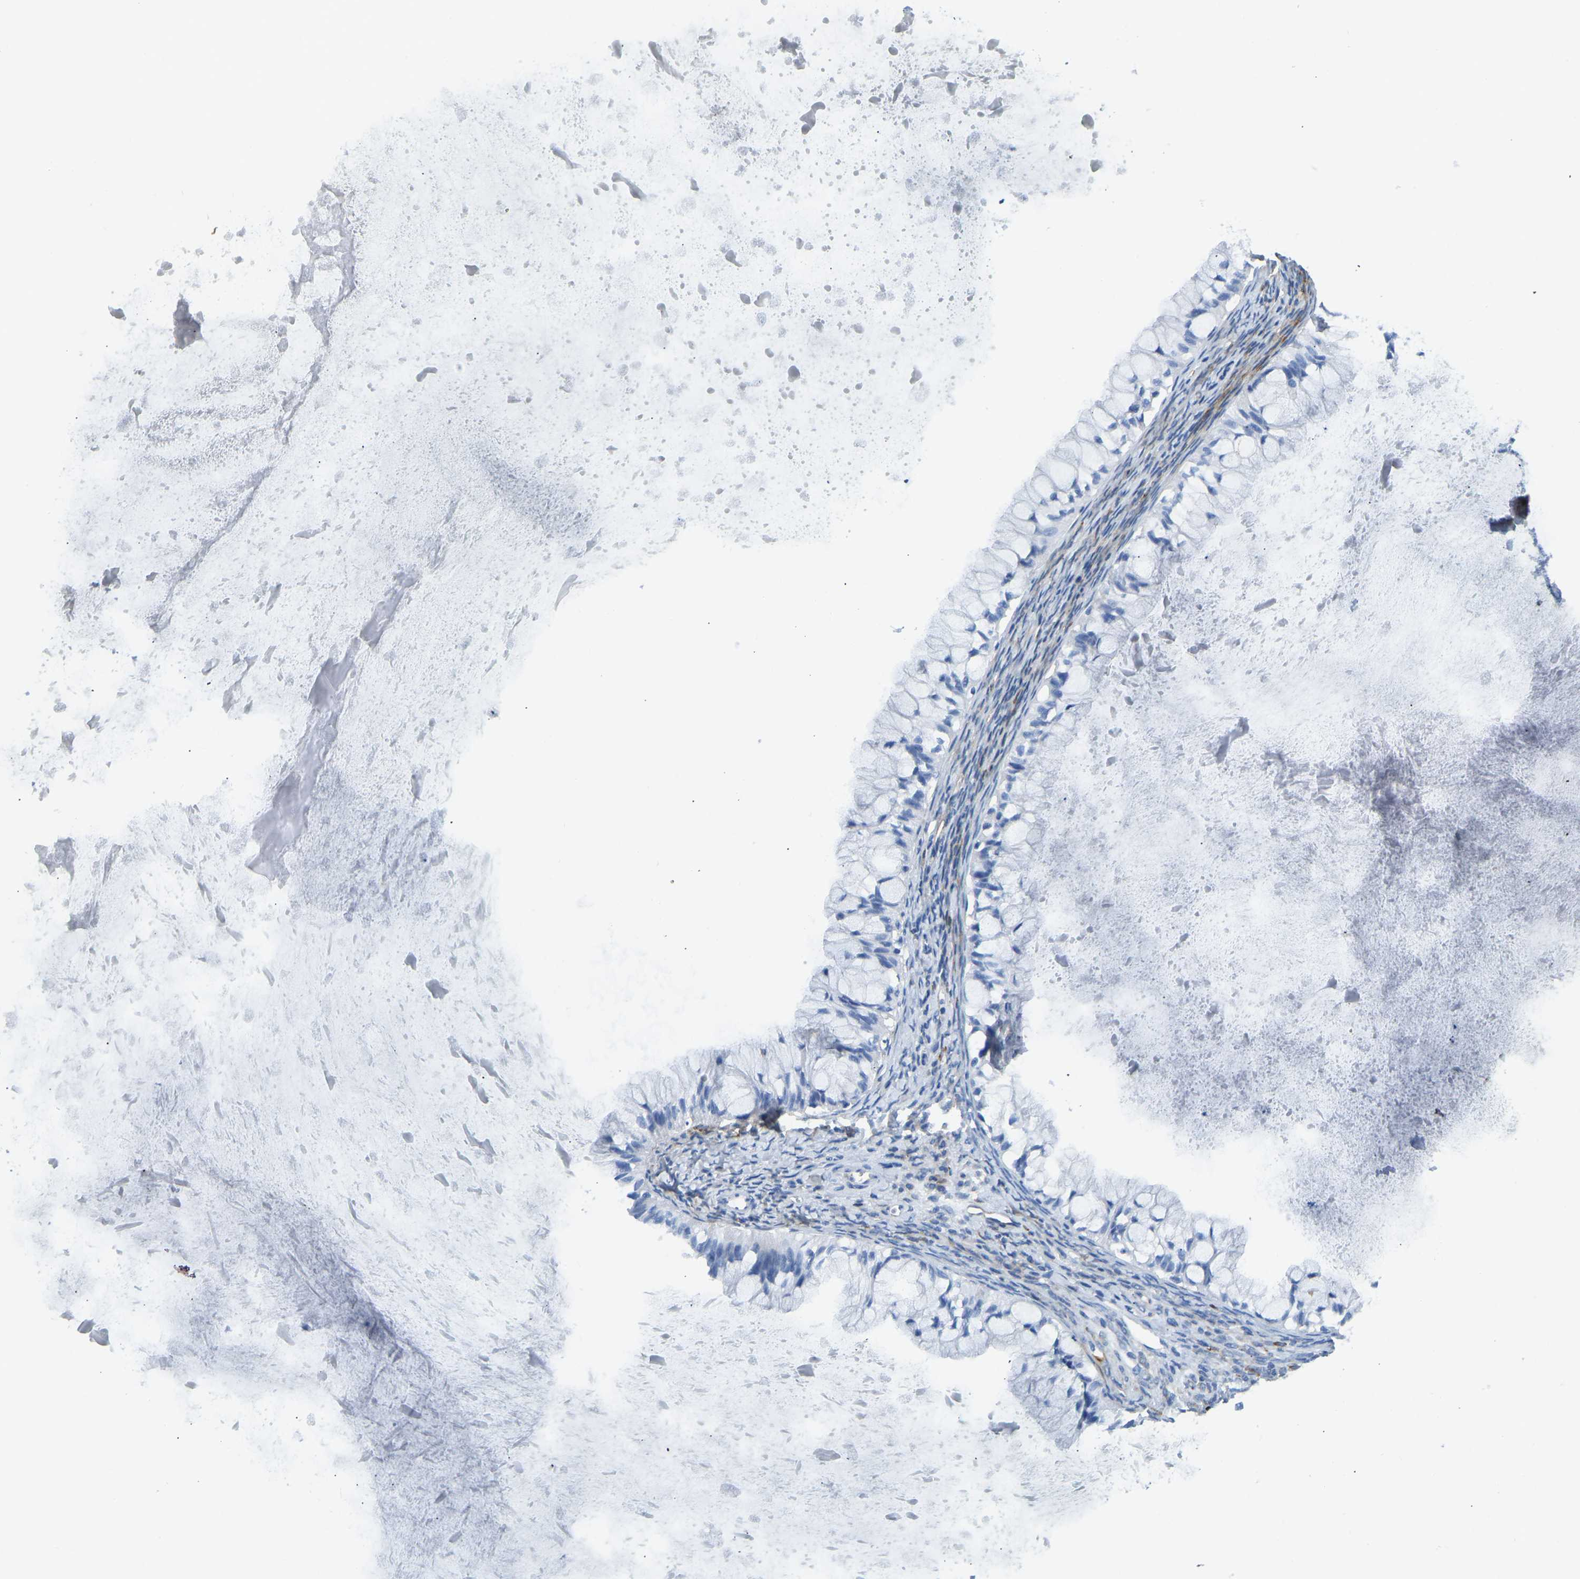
{"staining": {"intensity": "negative", "quantity": "none", "location": "none"}, "tissue": "ovarian cancer", "cell_type": "Tumor cells", "image_type": "cancer", "snomed": [{"axis": "morphology", "description": "Cystadenocarcinoma, mucinous, NOS"}, {"axis": "topography", "description": "Ovary"}], "caption": "High magnification brightfield microscopy of ovarian cancer (mucinous cystadenocarcinoma) stained with DAB (brown) and counterstained with hematoxylin (blue): tumor cells show no significant staining.", "gene": "COL15A1", "patient": {"sex": "female", "age": 57}}